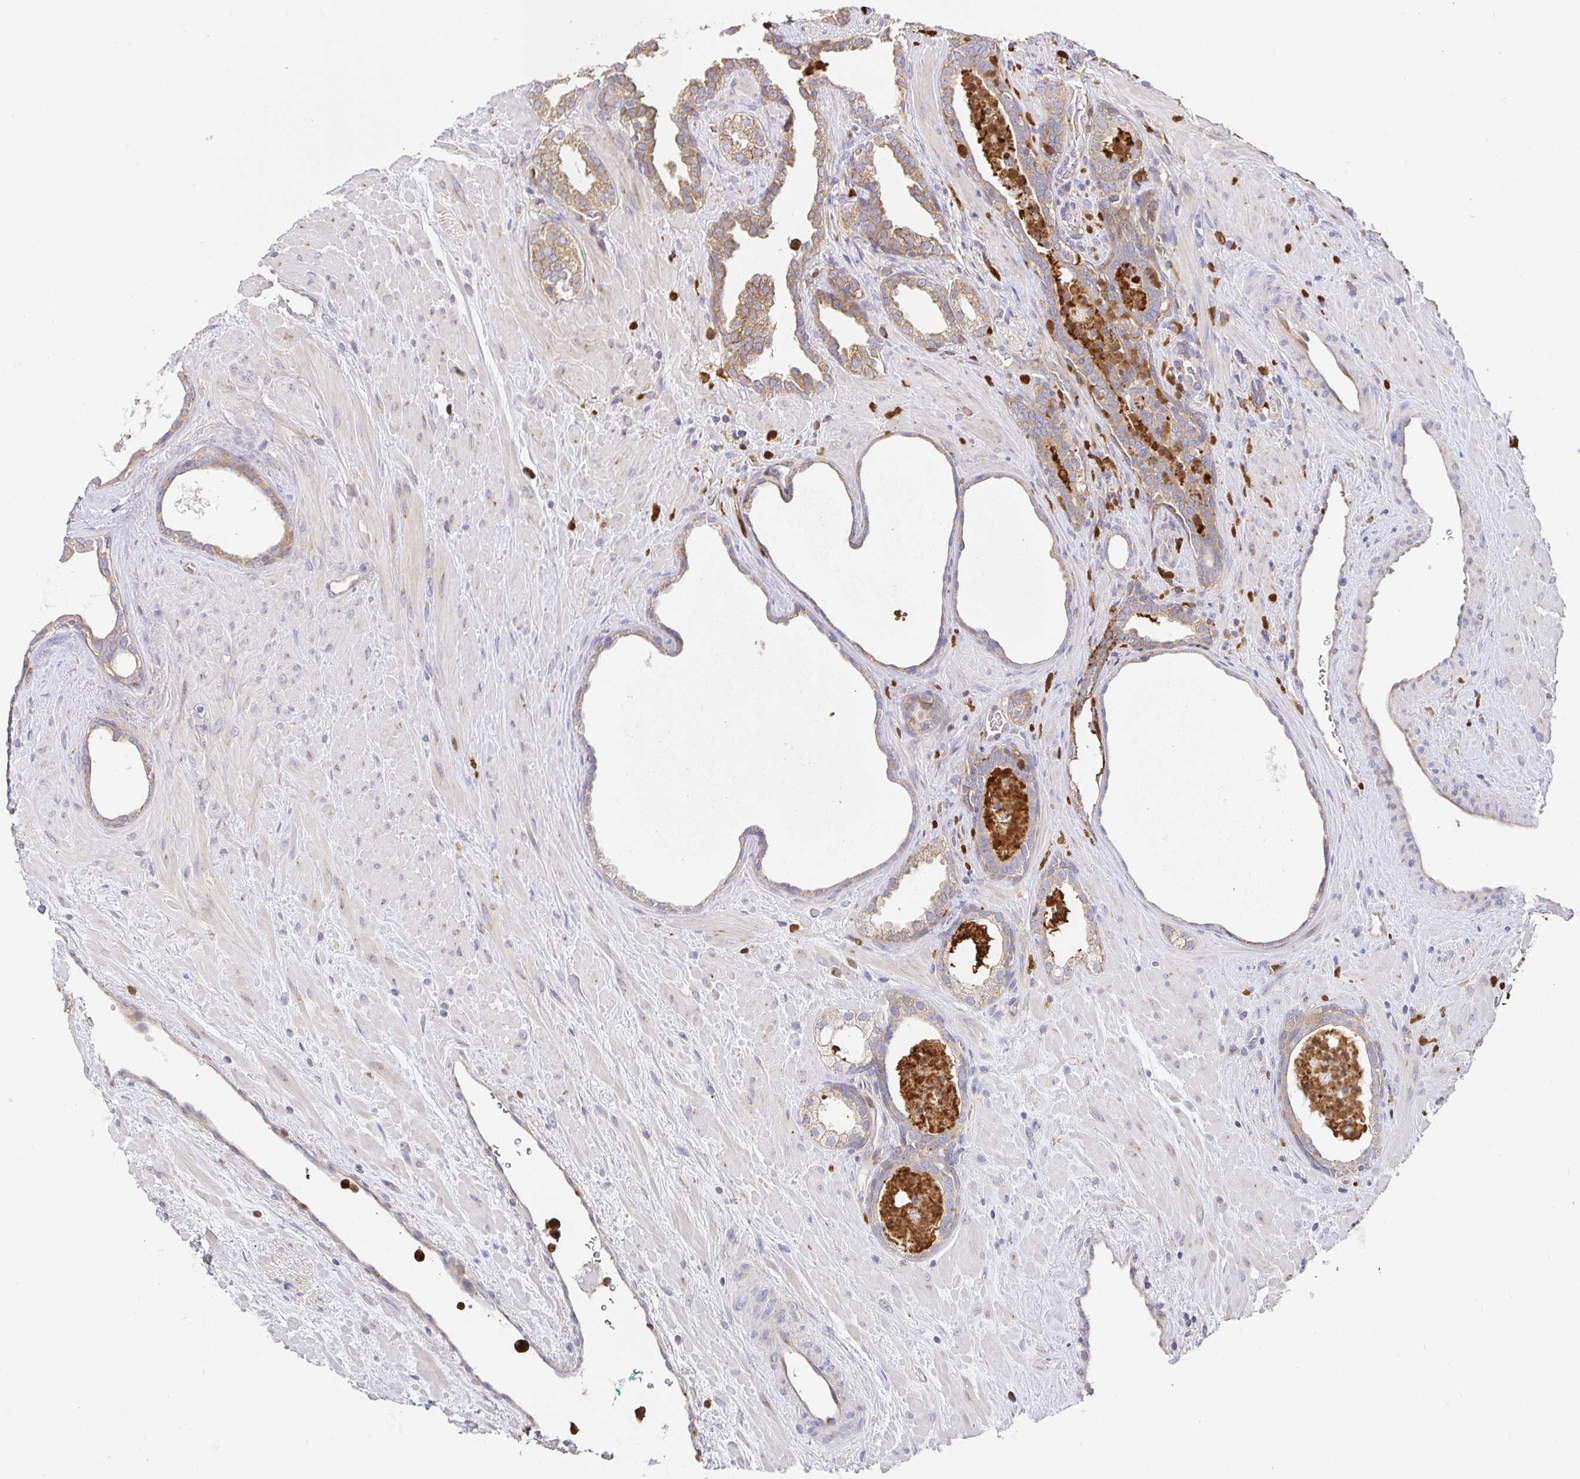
{"staining": {"intensity": "weak", "quantity": ">75%", "location": "cytoplasmic/membranous"}, "tissue": "prostate cancer", "cell_type": "Tumor cells", "image_type": "cancer", "snomed": [{"axis": "morphology", "description": "Adenocarcinoma, Low grade"}, {"axis": "topography", "description": "Prostate"}], "caption": "Adenocarcinoma (low-grade) (prostate) stained for a protein shows weak cytoplasmic/membranous positivity in tumor cells. (brown staining indicates protein expression, while blue staining denotes nuclei).", "gene": "PDPK1", "patient": {"sex": "male", "age": 62}}